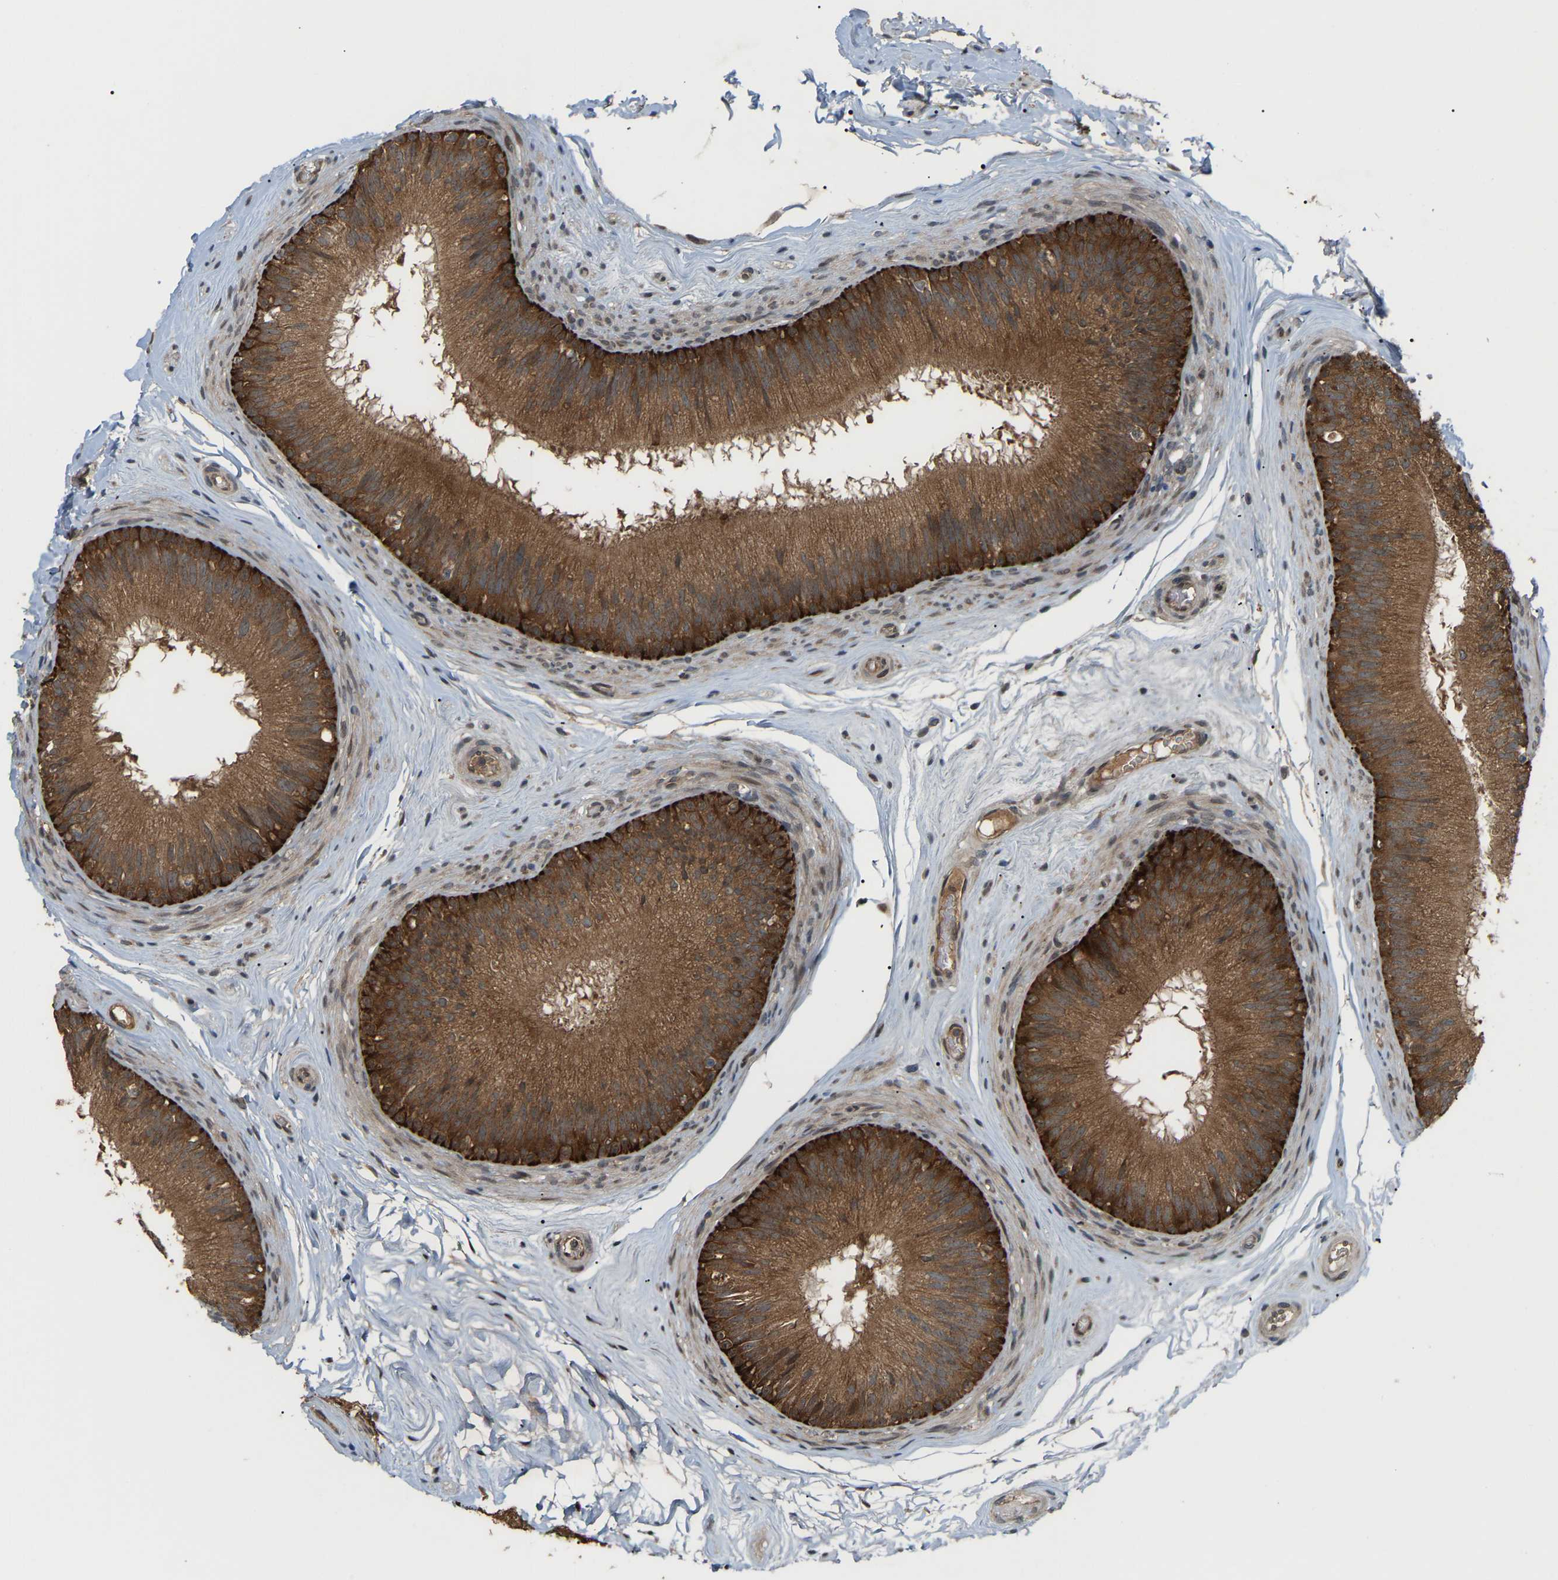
{"staining": {"intensity": "strong", "quantity": ">75%", "location": "cytoplasmic/membranous"}, "tissue": "epididymis", "cell_type": "Glandular cells", "image_type": "normal", "snomed": [{"axis": "morphology", "description": "Normal tissue, NOS"}, {"axis": "topography", "description": "Testis"}, {"axis": "topography", "description": "Epididymis"}], "caption": "Approximately >75% of glandular cells in unremarkable epididymis show strong cytoplasmic/membranous protein staining as visualized by brown immunohistochemical staining.", "gene": "CROT", "patient": {"sex": "male", "age": 36}}